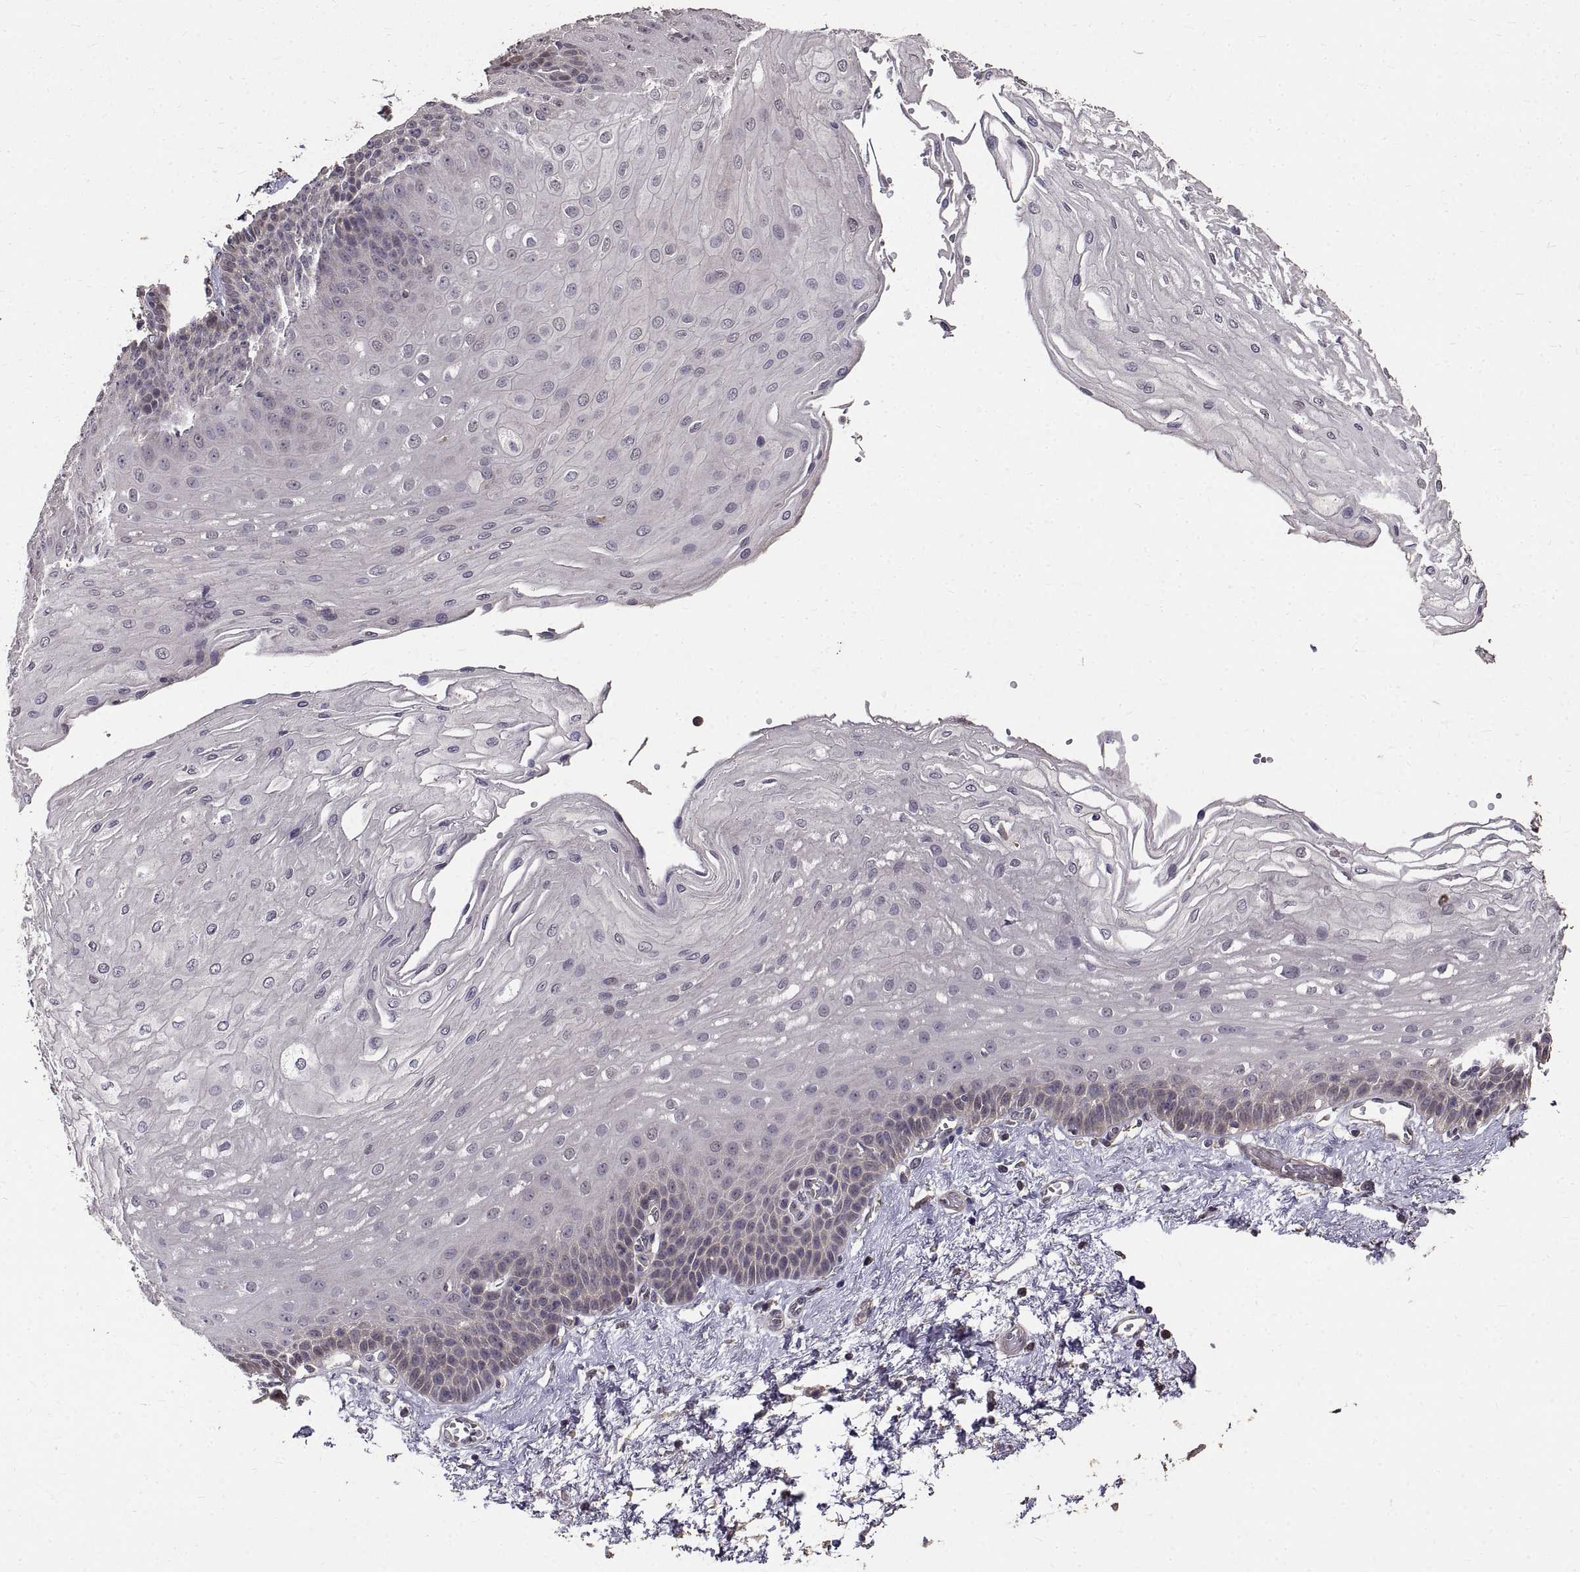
{"staining": {"intensity": "negative", "quantity": "none", "location": "none"}, "tissue": "esophagus", "cell_type": "Squamous epithelial cells", "image_type": "normal", "snomed": [{"axis": "morphology", "description": "Normal tissue, NOS"}, {"axis": "topography", "description": "Esophagus"}], "caption": "There is no significant expression in squamous epithelial cells of esophagus. (DAB (3,3'-diaminobenzidine) immunohistochemistry (IHC), high magnification).", "gene": "PEA15", "patient": {"sex": "female", "age": 62}}